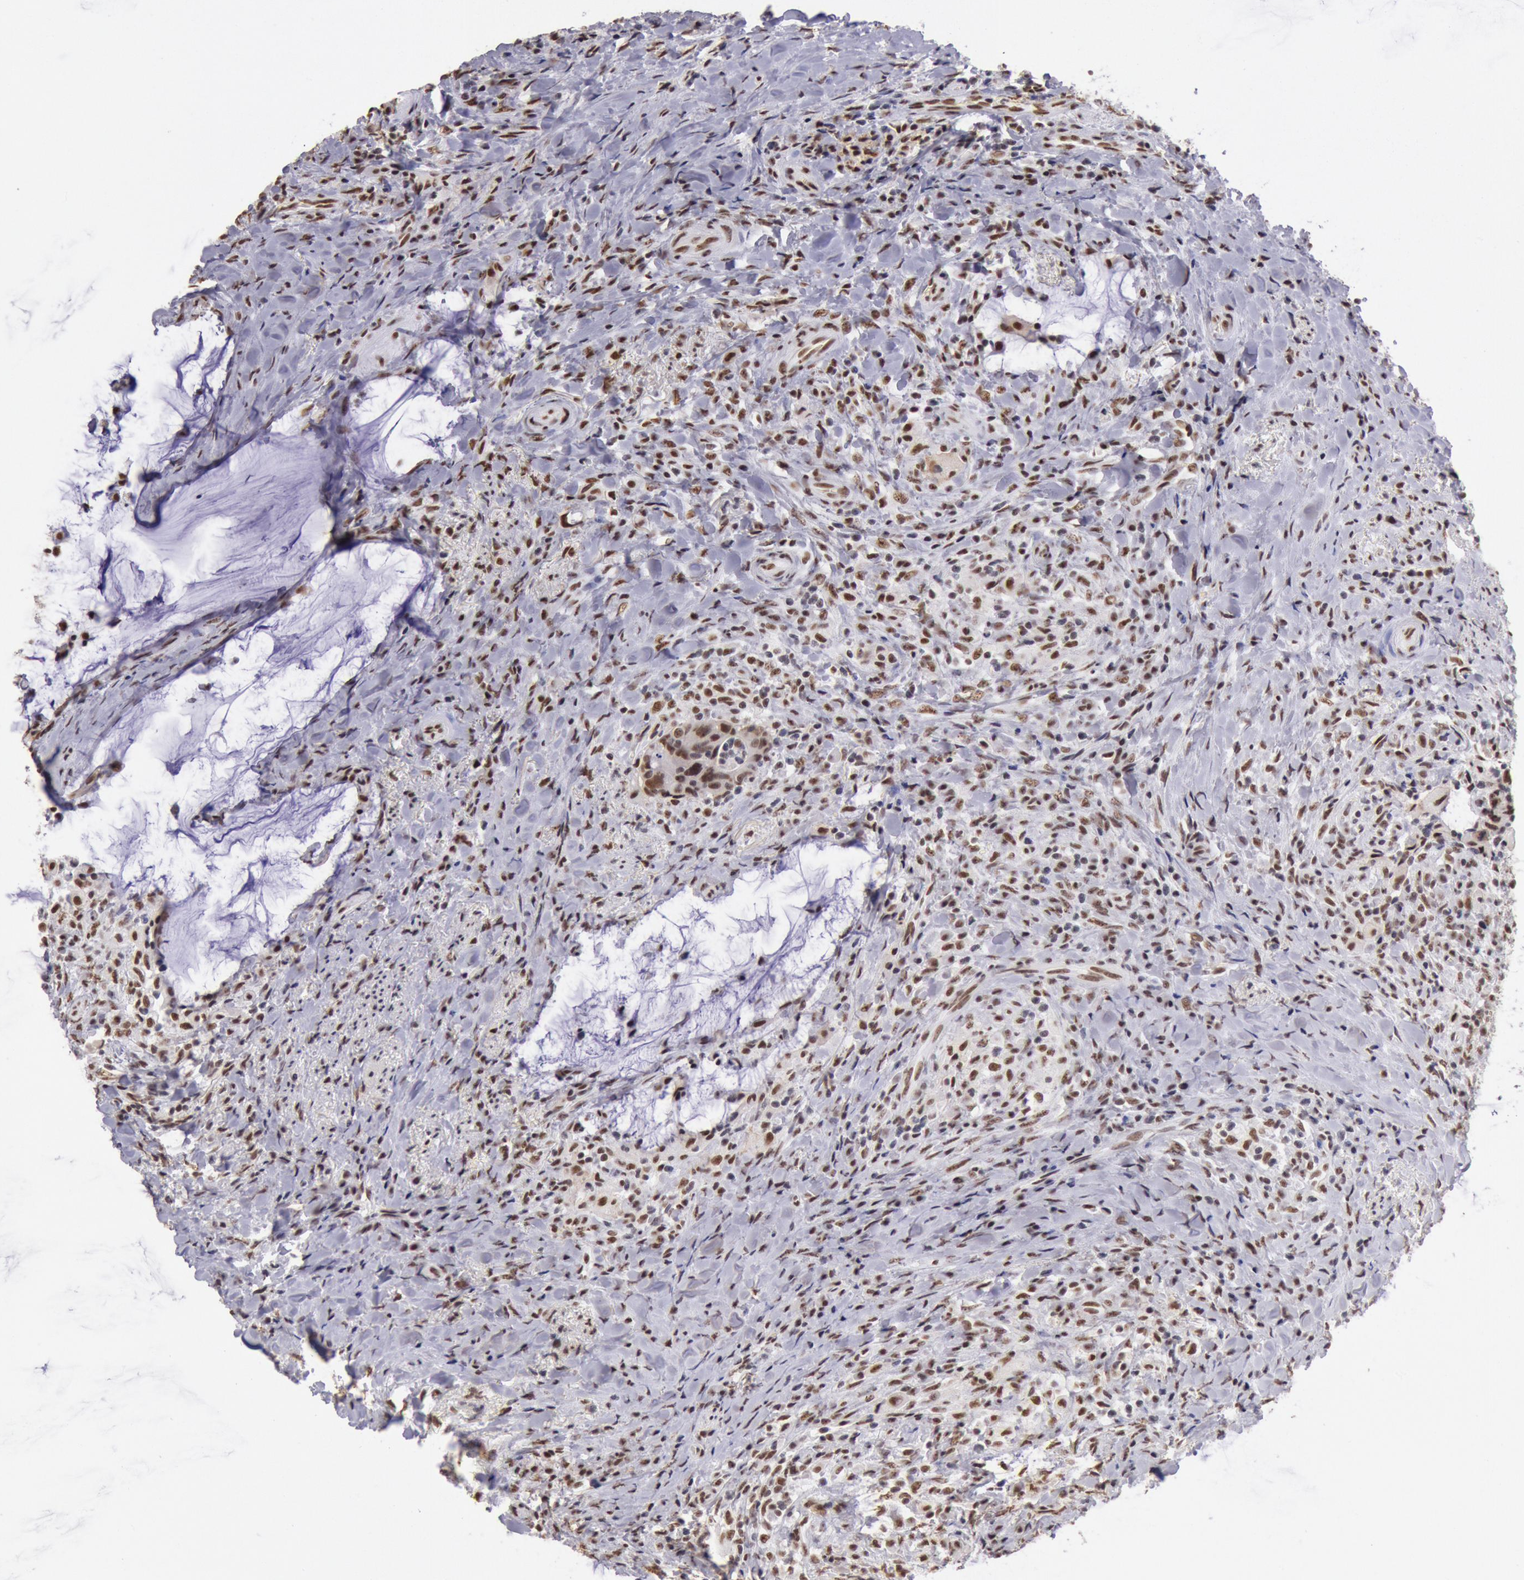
{"staining": {"intensity": "moderate", "quantity": ">75%", "location": "nuclear"}, "tissue": "colorectal cancer", "cell_type": "Tumor cells", "image_type": "cancer", "snomed": [{"axis": "morphology", "description": "Adenocarcinoma, NOS"}, {"axis": "topography", "description": "Rectum"}], "caption": "Immunohistochemistry (DAB (3,3'-diaminobenzidine)) staining of colorectal cancer (adenocarcinoma) exhibits moderate nuclear protein positivity in approximately >75% of tumor cells.", "gene": "SNRPD3", "patient": {"sex": "female", "age": 71}}